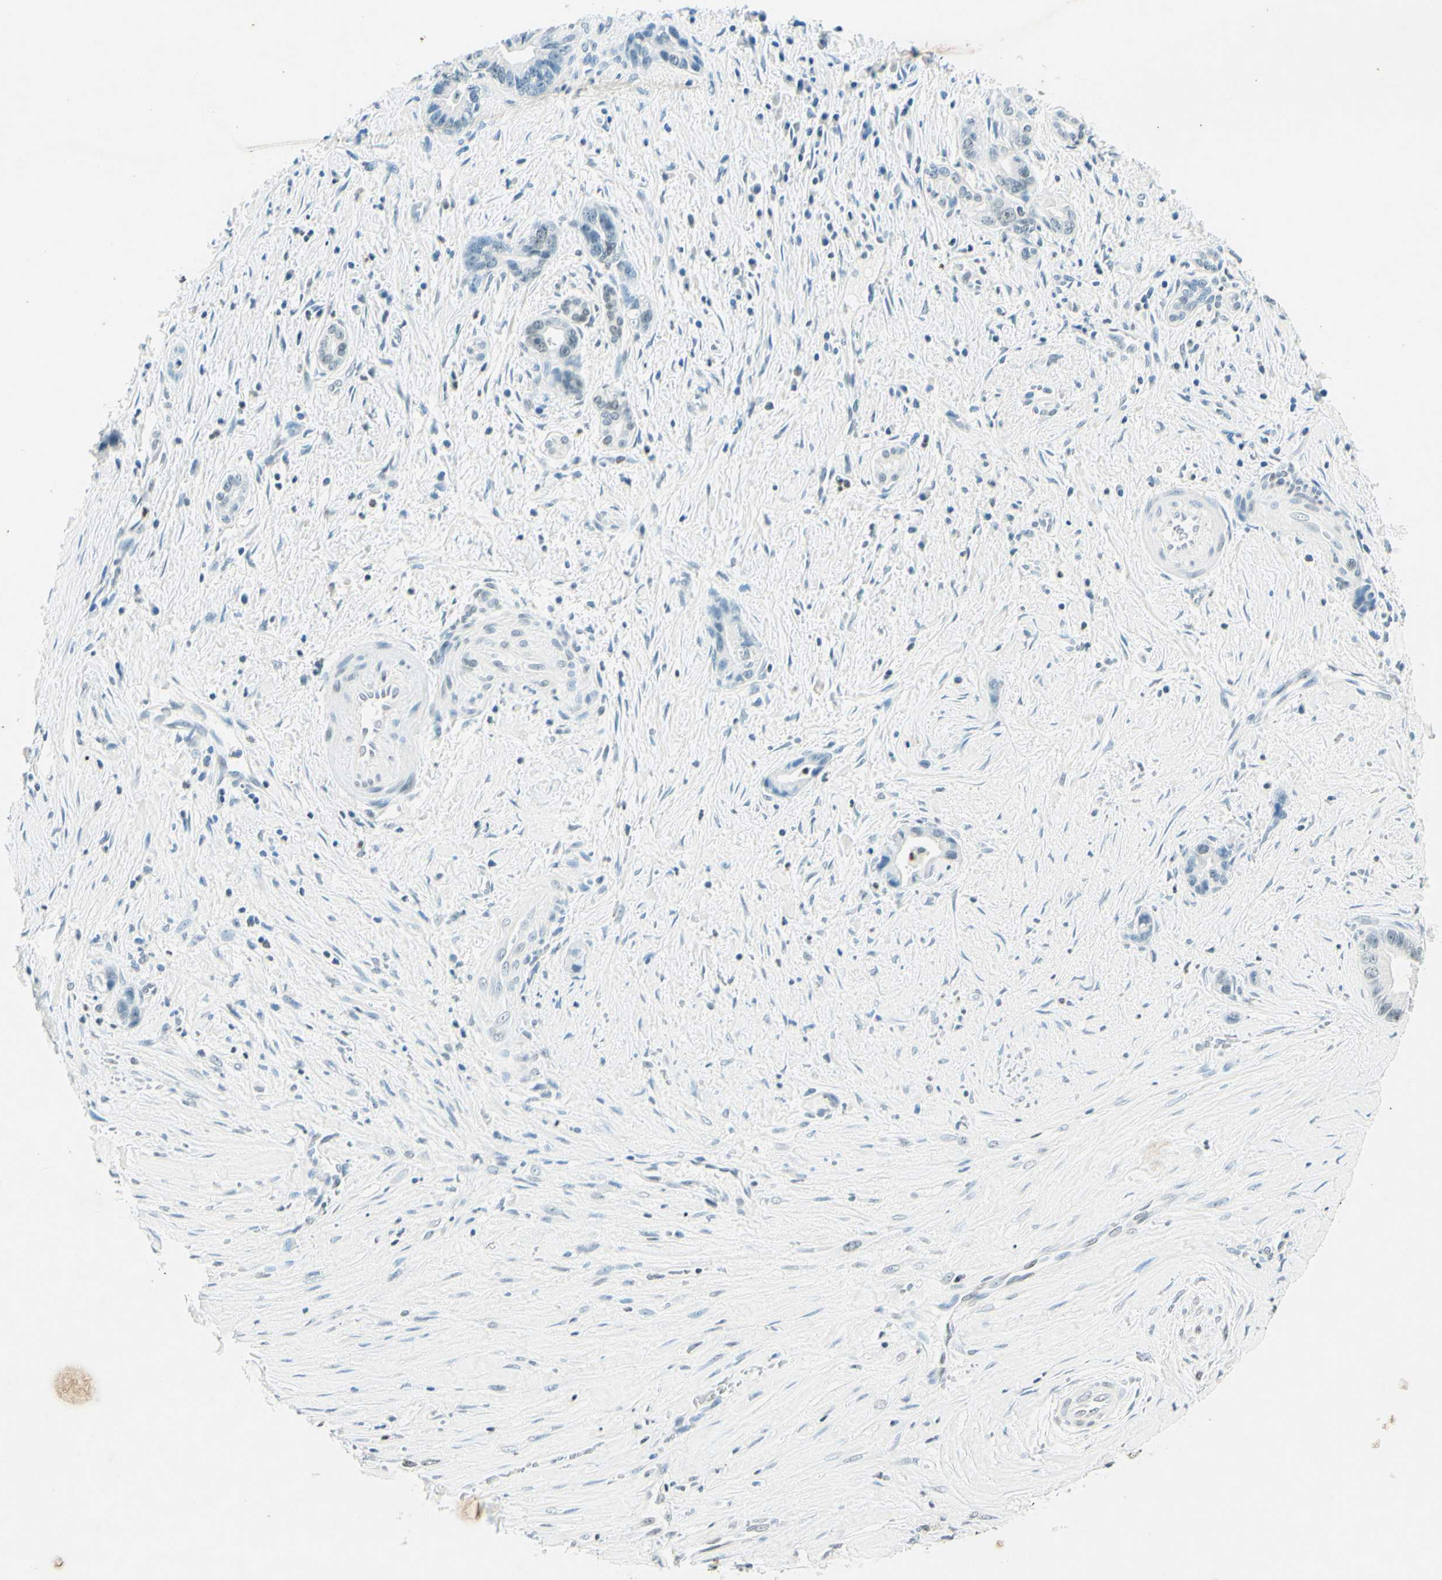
{"staining": {"intensity": "weak", "quantity": "<25%", "location": "nuclear"}, "tissue": "liver cancer", "cell_type": "Tumor cells", "image_type": "cancer", "snomed": [{"axis": "morphology", "description": "Cholangiocarcinoma"}, {"axis": "topography", "description": "Liver"}], "caption": "An immunohistochemistry micrograph of cholangiocarcinoma (liver) is shown. There is no staining in tumor cells of cholangiocarcinoma (liver).", "gene": "MSH2", "patient": {"sex": "female", "age": 55}}